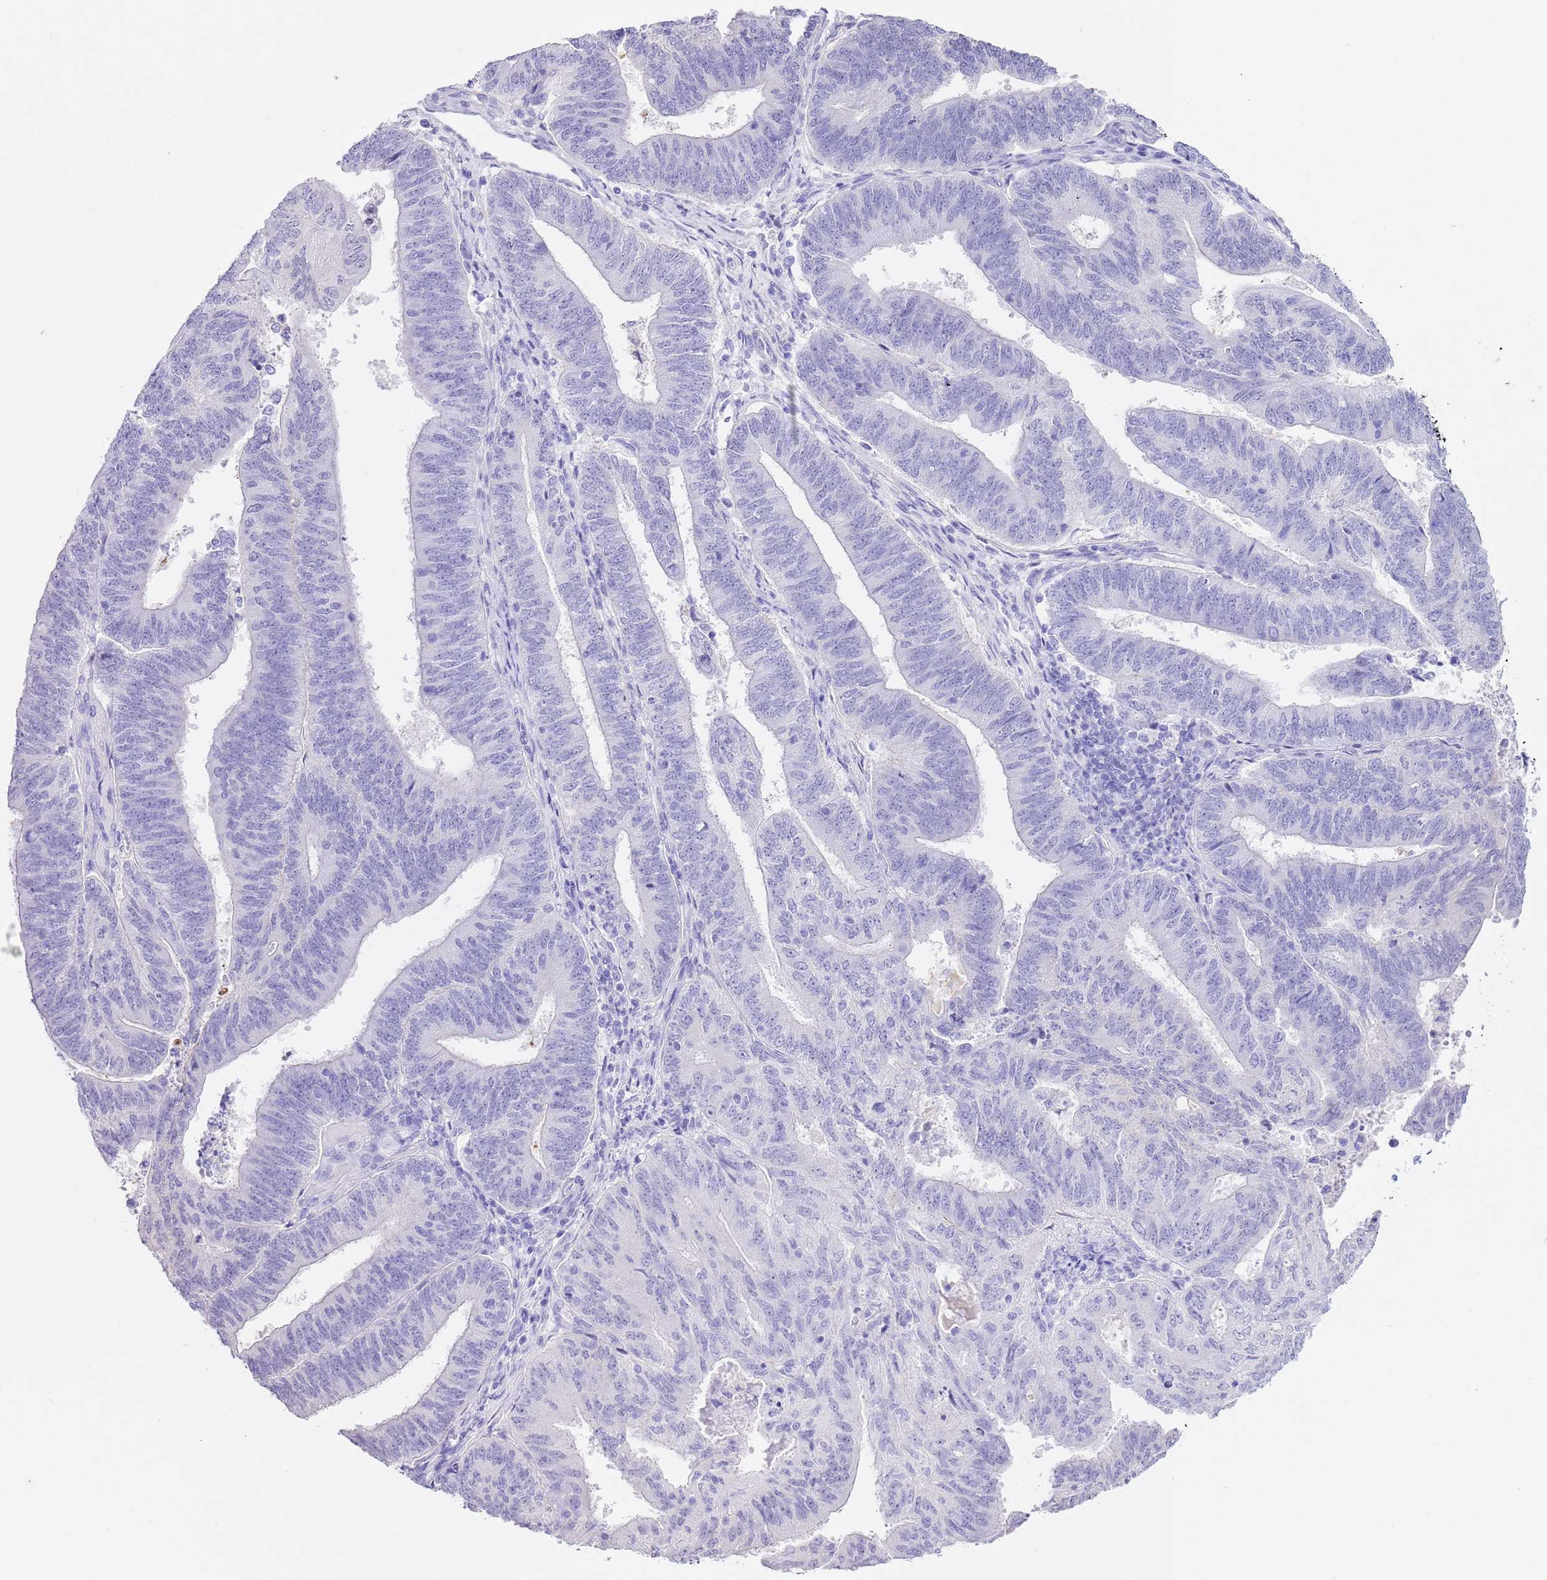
{"staining": {"intensity": "negative", "quantity": "none", "location": "none"}, "tissue": "endometrial cancer", "cell_type": "Tumor cells", "image_type": "cancer", "snomed": [{"axis": "morphology", "description": "Adenocarcinoma, NOS"}, {"axis": "topography", "description": "Endometrium"}], "caption": "Human adenocarcinoma (endometrial) stained for a protein using IHC displays no staining in tumor cells.", "gene": "TMEM185B", "patient": {"sex": "female", "age": 70}}